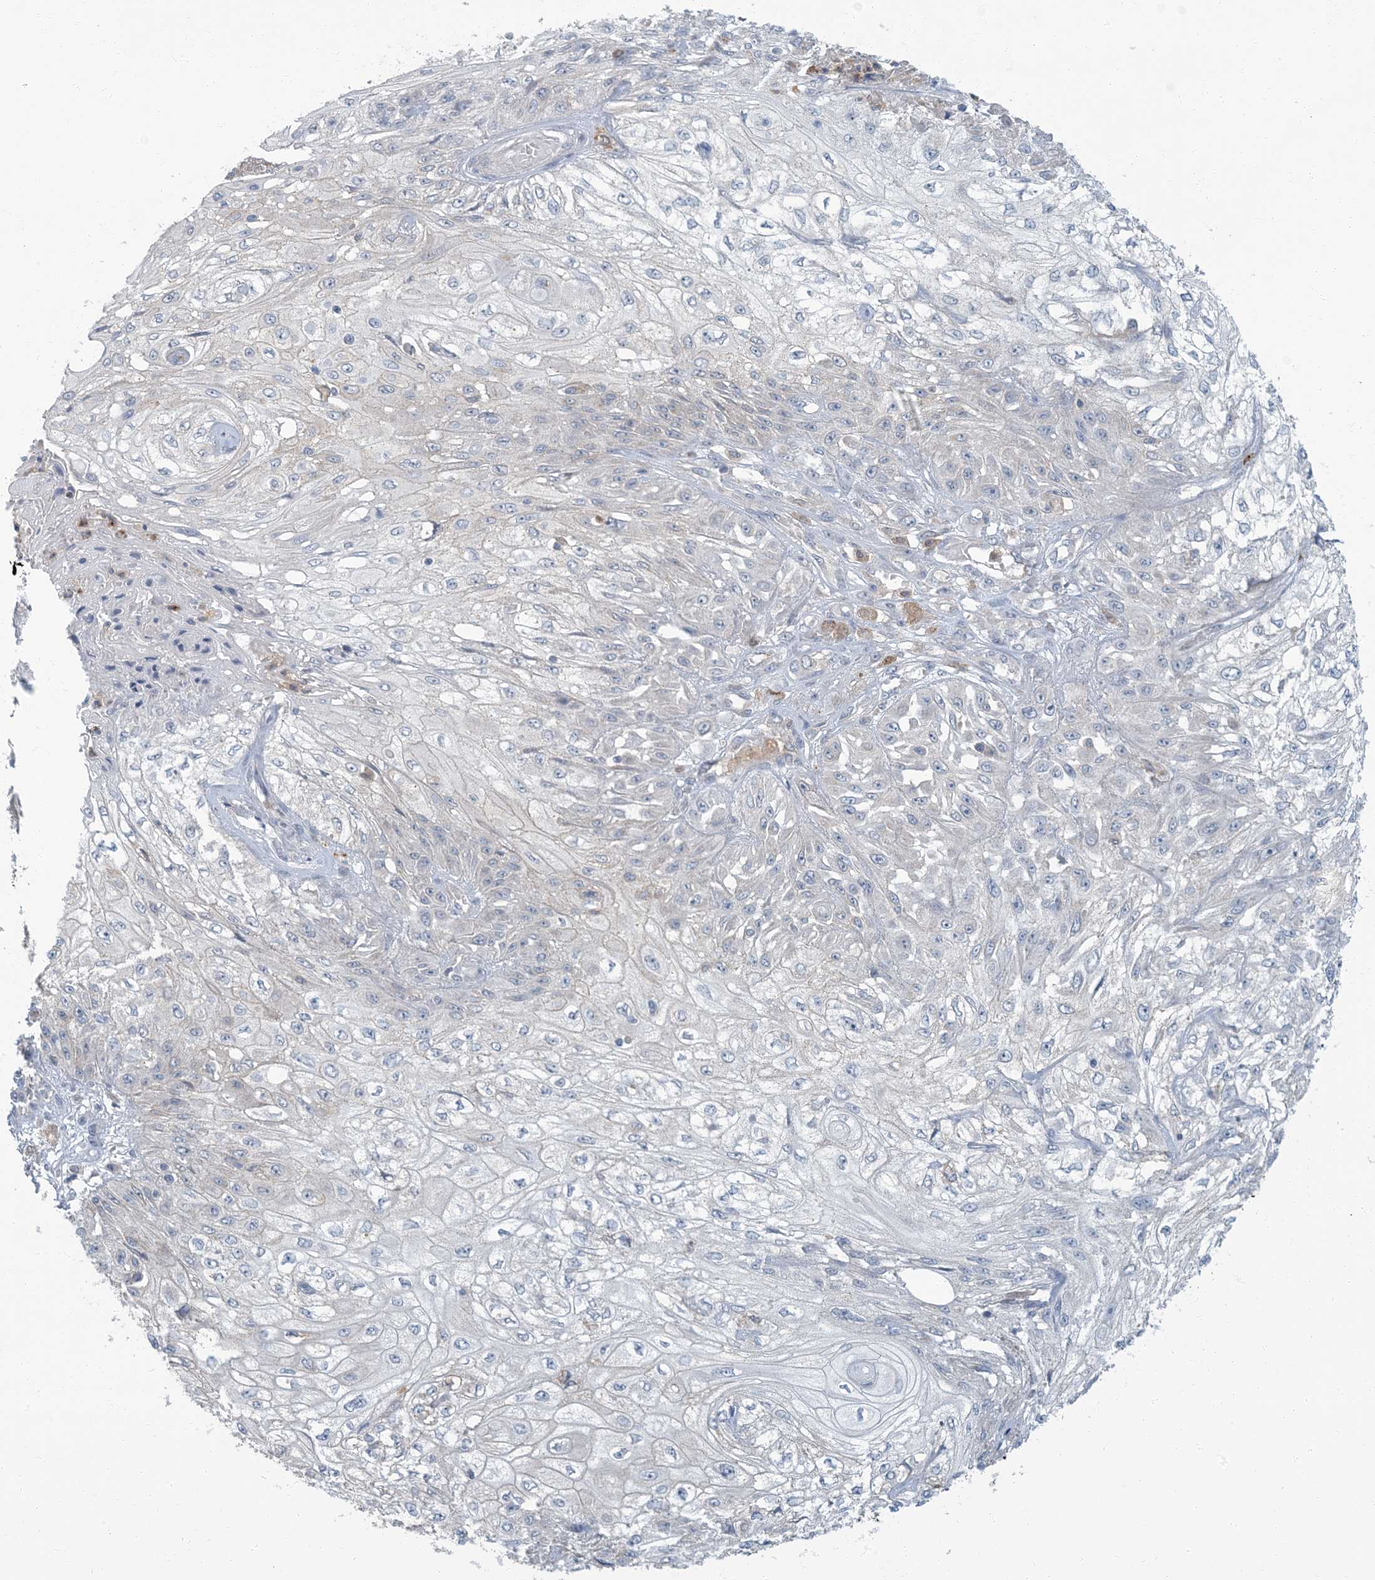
{"staining": {"intensity": "negative", "quantity": "none", "location": "none"}, "tissue": "skin cancer", "cell_type": "Tumor cells", "image_type": "cancer", "snomed": [{"axis": "morphology", "description": "Squamous cell carcinoma, NOS"}, {"axis": "morphology", "description": "Squamous cell carcinoma, metastatic, NOS"}, {"axis": "topography", "description": "Skin"}, {"axis": "topography", "description": "Lymph node"}], "caption": "IHC micrograph of skin cancer stained for a protein (brown), which shows no staining in tumor cells.", "gene": "EPHA4", "patient": {"sex": "male", "age": 75}}